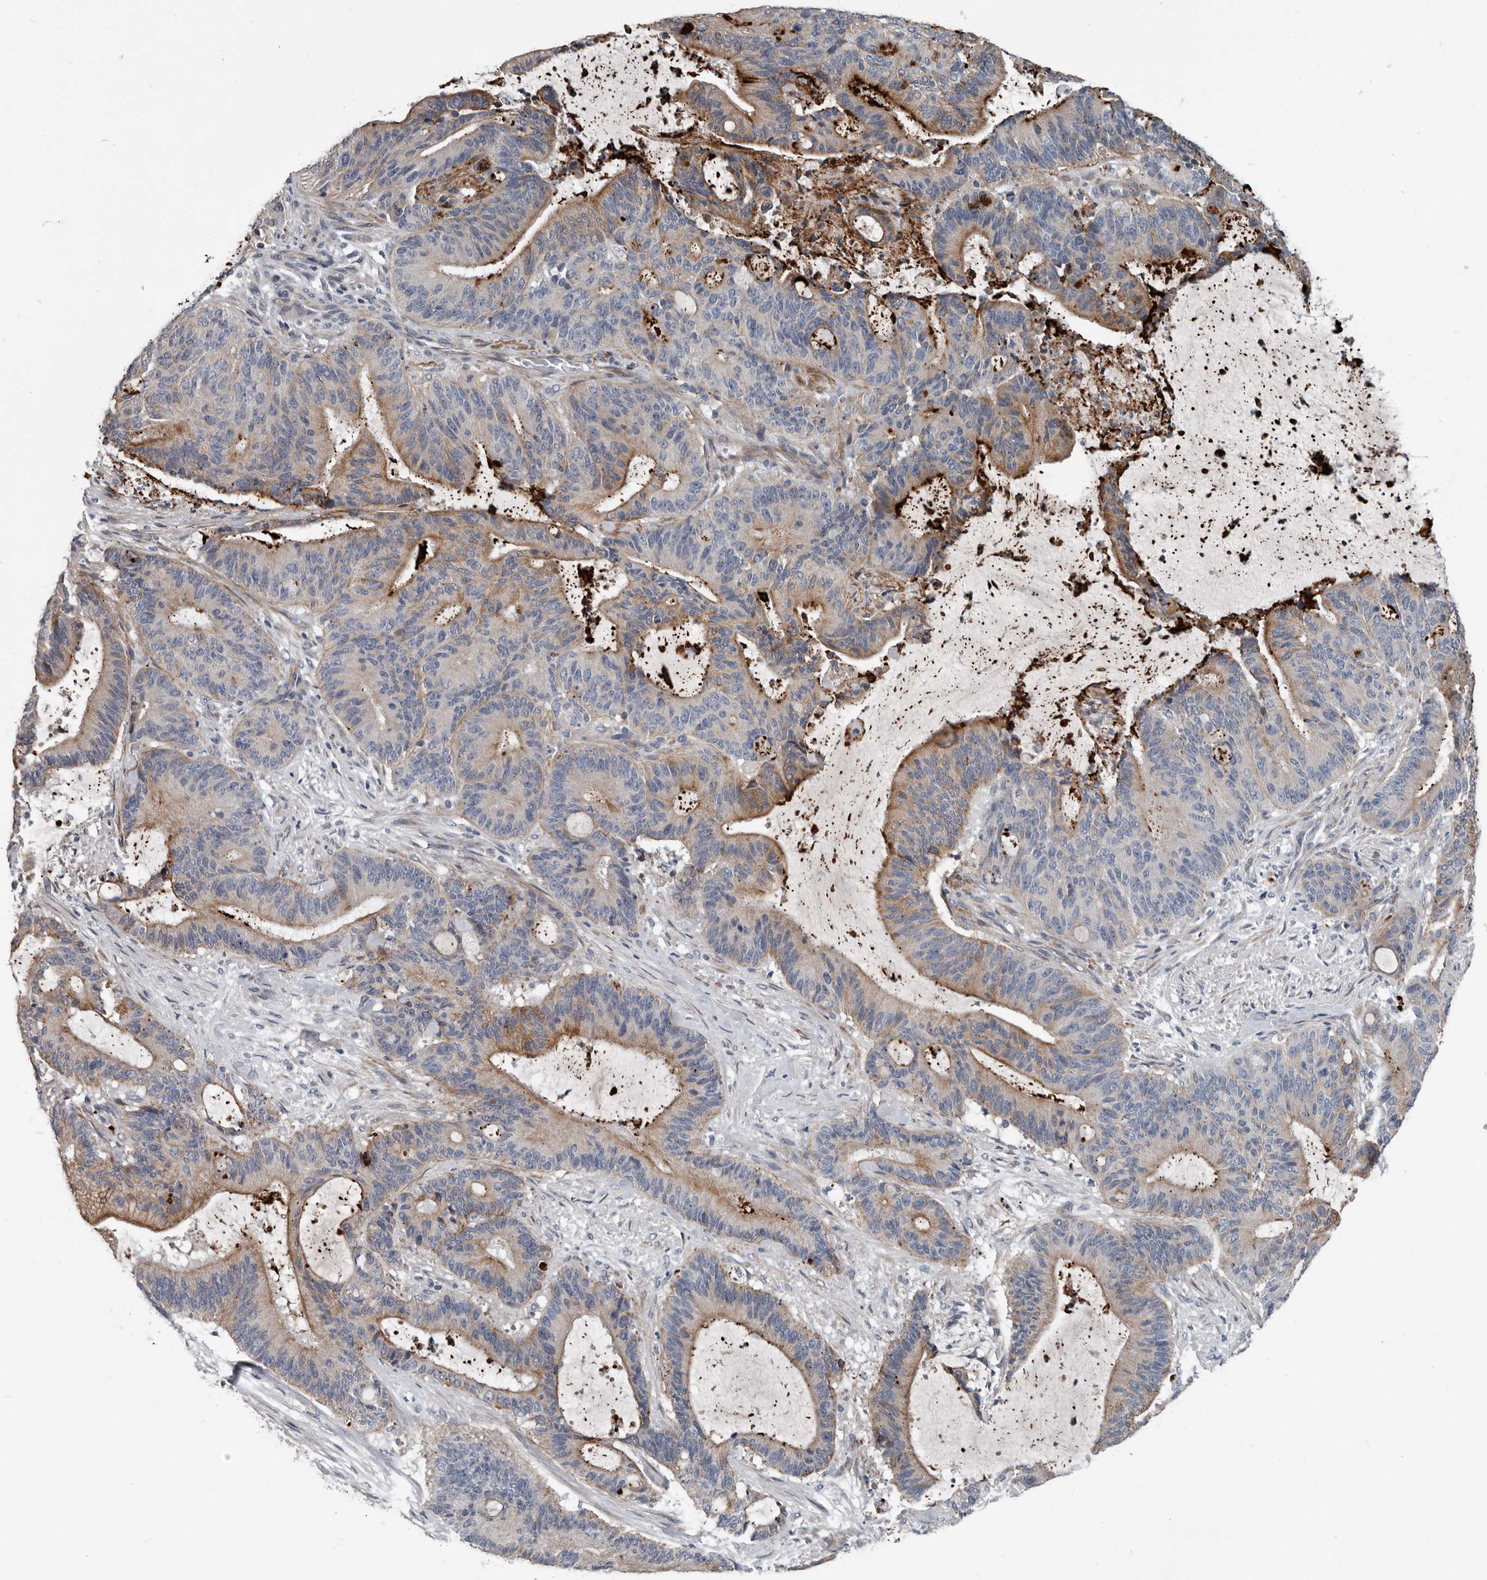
{"staining": {"intensity": "moderate", "quantity": "<25%", "location": "cytoplasmic/membranous"}, "tissue": "liver cancer", "cell_type": "Tumor cells", "image_type": "cancer", "snomed": [{"axis": "morphology", "description": "Normal tissue, NOS"}, {"axis": "morphology", "description": "Cholangiocarcinoma"}, {"axis": "topography", "description": "Liver"}, {"axis": "topography", "description": "Peripheral nerve tissue"}], "caption": "Protein staining shows moderate cytoplasmic/membranous staining in approximately <25% of tumor cells in cholangiocarcinoma (liver). (DAB (3,3'-diaminobenzidine) = brown stain, brightfield microscopy at high magnification).", "gene": "DPY19L4", "patient": {"sex": "female", "age": 73}}